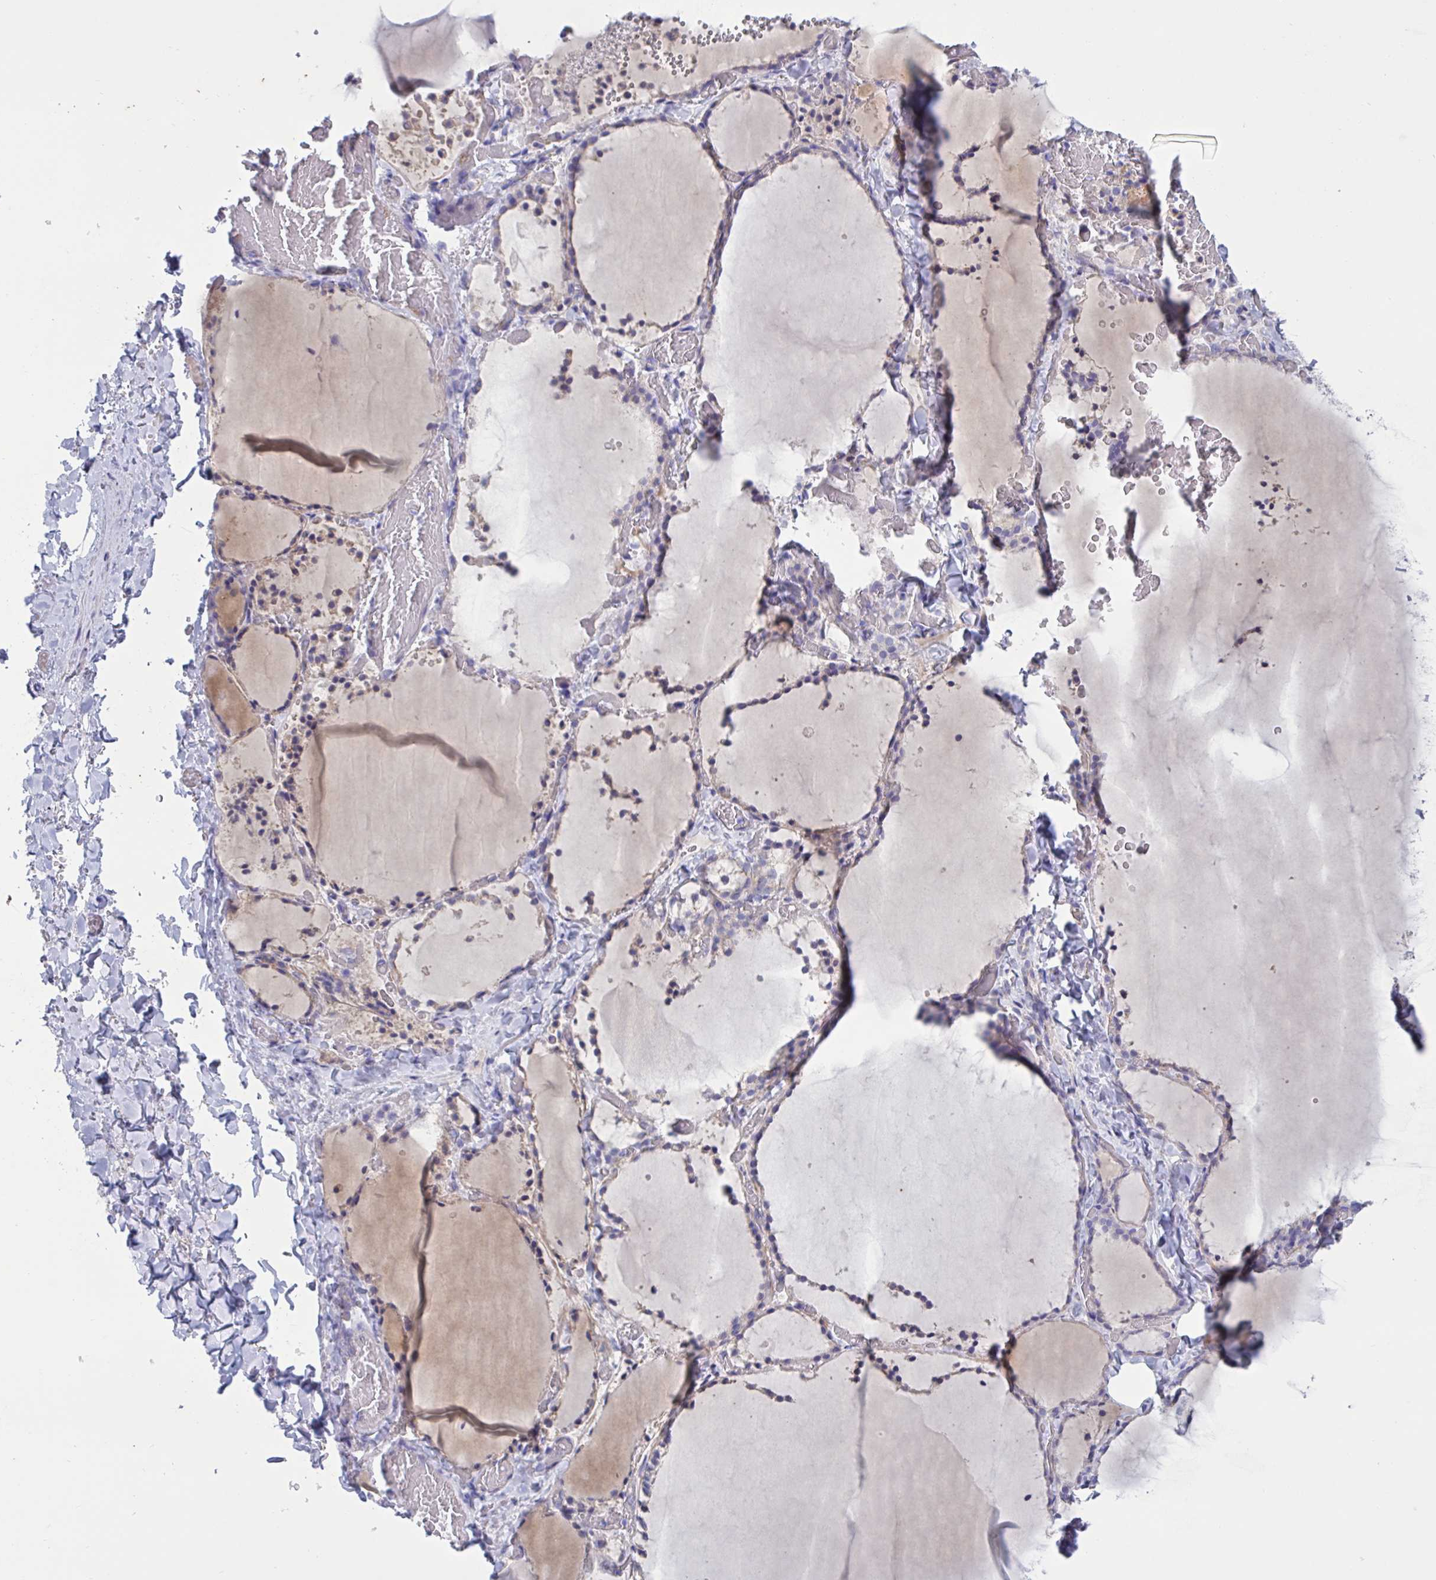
{"staining": {"intensity": "weak", "quantity": "25%-75%", "location": "cytoplasmic/membranous"}, "tissue": "thyroid gland", "cell_type": "Glandular cells", "image_type": "normal", "snomed": [{"axis": "morphology", "description": "Normal tissue, NOS"}, {"axis": "topography", "description": "Thyroid gland"}], "caption": "IHC photomicrograph of normal thyroid gland: human thyroid gland stained using immunohistochemistry (IHC) reveals low levels of weak protein expression localized specifically in the cytoplasmic/membranous of glandular cells, appearing as a cytoplasmic/membranous brown color.", "gene": "SLC66A1", "patient": {"sex": "female", "age": 22}}